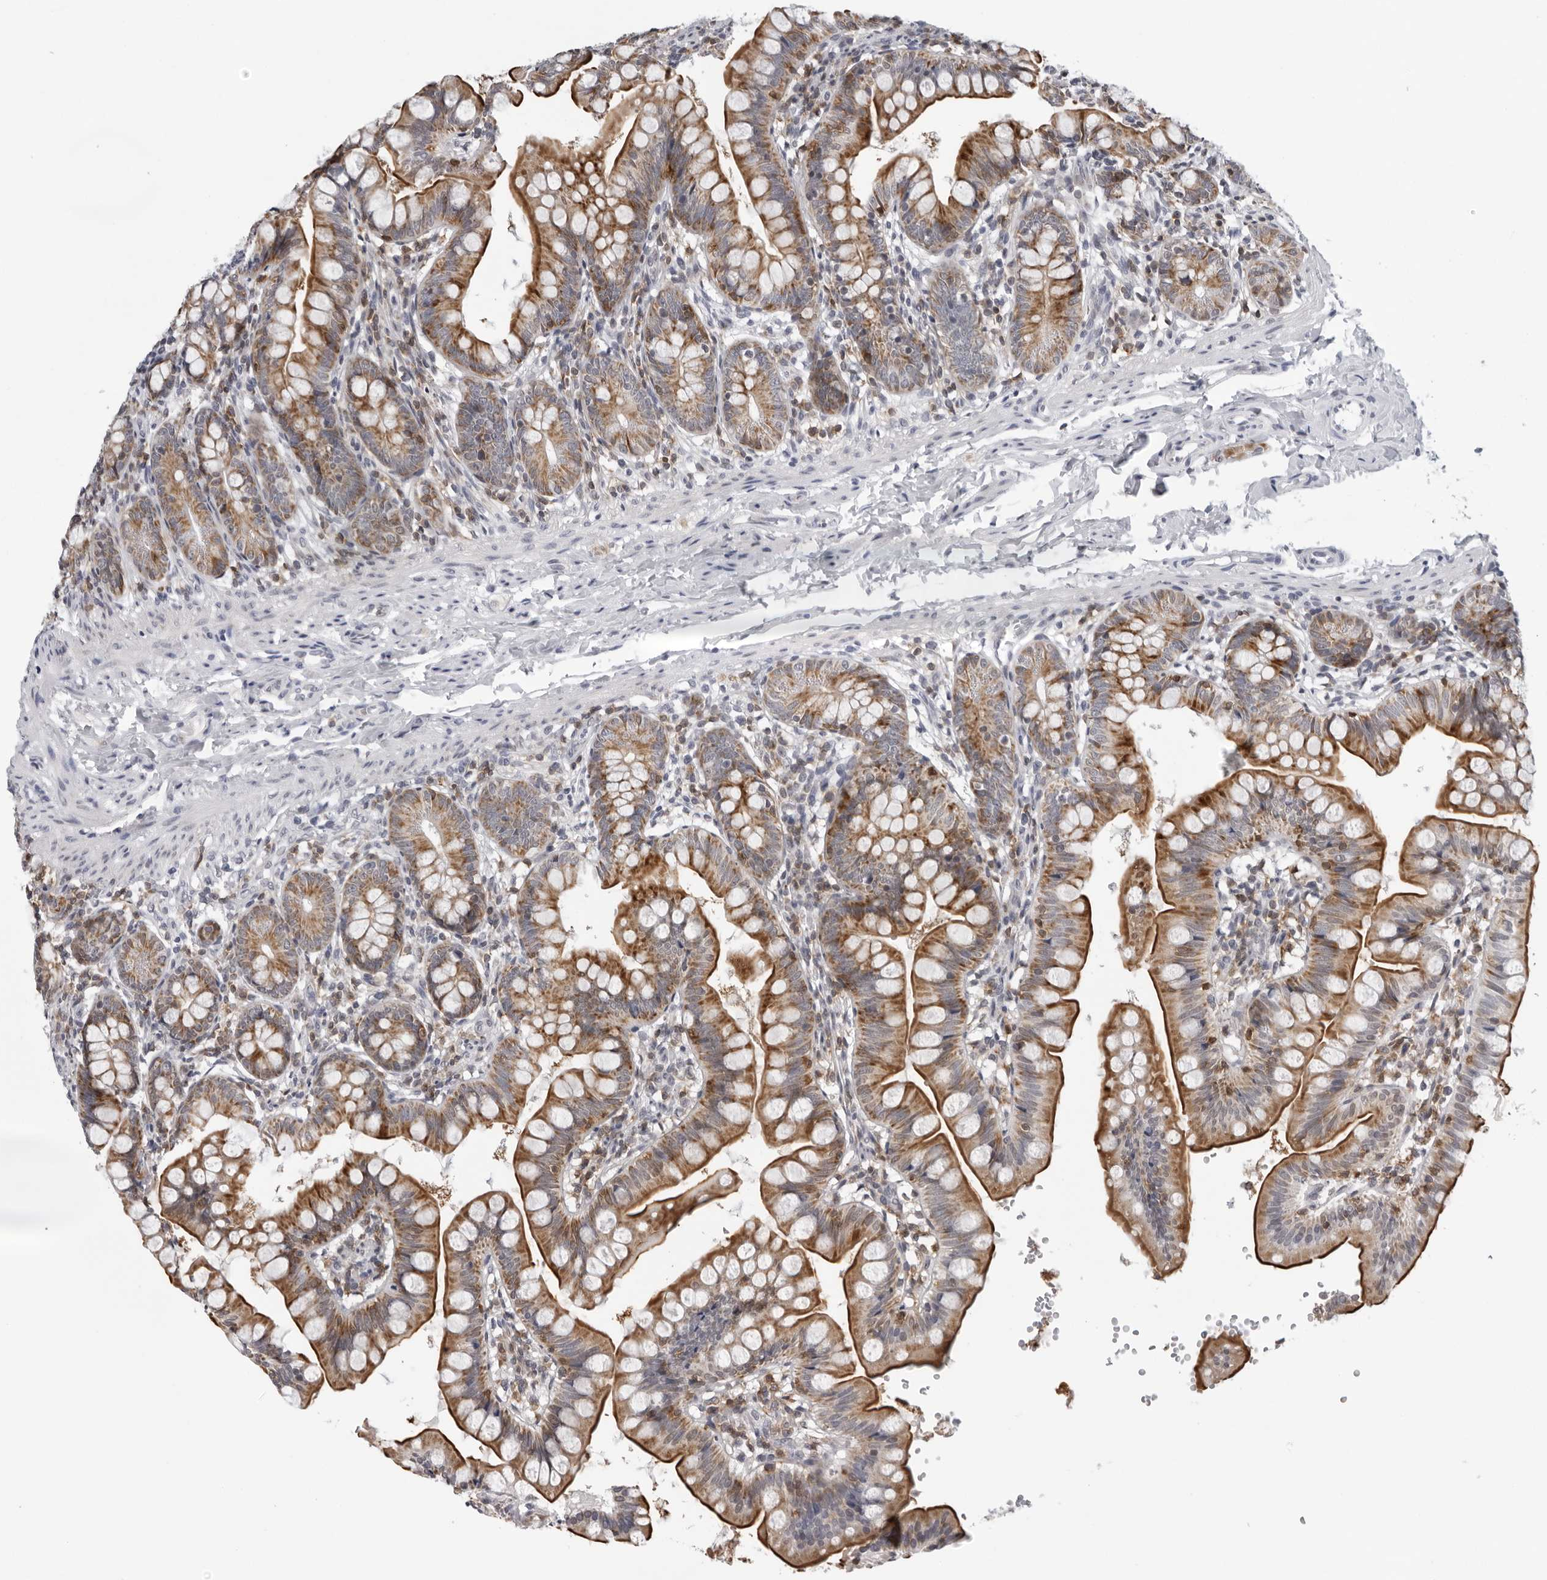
{"staining": {"intensity": "strong", "quantity": ">75%", "location": "cytoplasmic/membranous"}, "tissue": "small intestine", "cell_type": "Glandular cells", "image_type": "normal", "snomed": [{"axis": "morphology", "description": "Normal tissue, NOS"}, {"axis": "topography", "description": "Small intestine"}], "caption": "Protein staining shows strong cytoplasmic/membranous staining in approximately >75% of glandular cells in unremarkable small intestine. (DAB IHC, brown staining for protein, blue staining for nuclei).", "gene": "CPT2", "patient": {"sex": "male", "age": 7}}